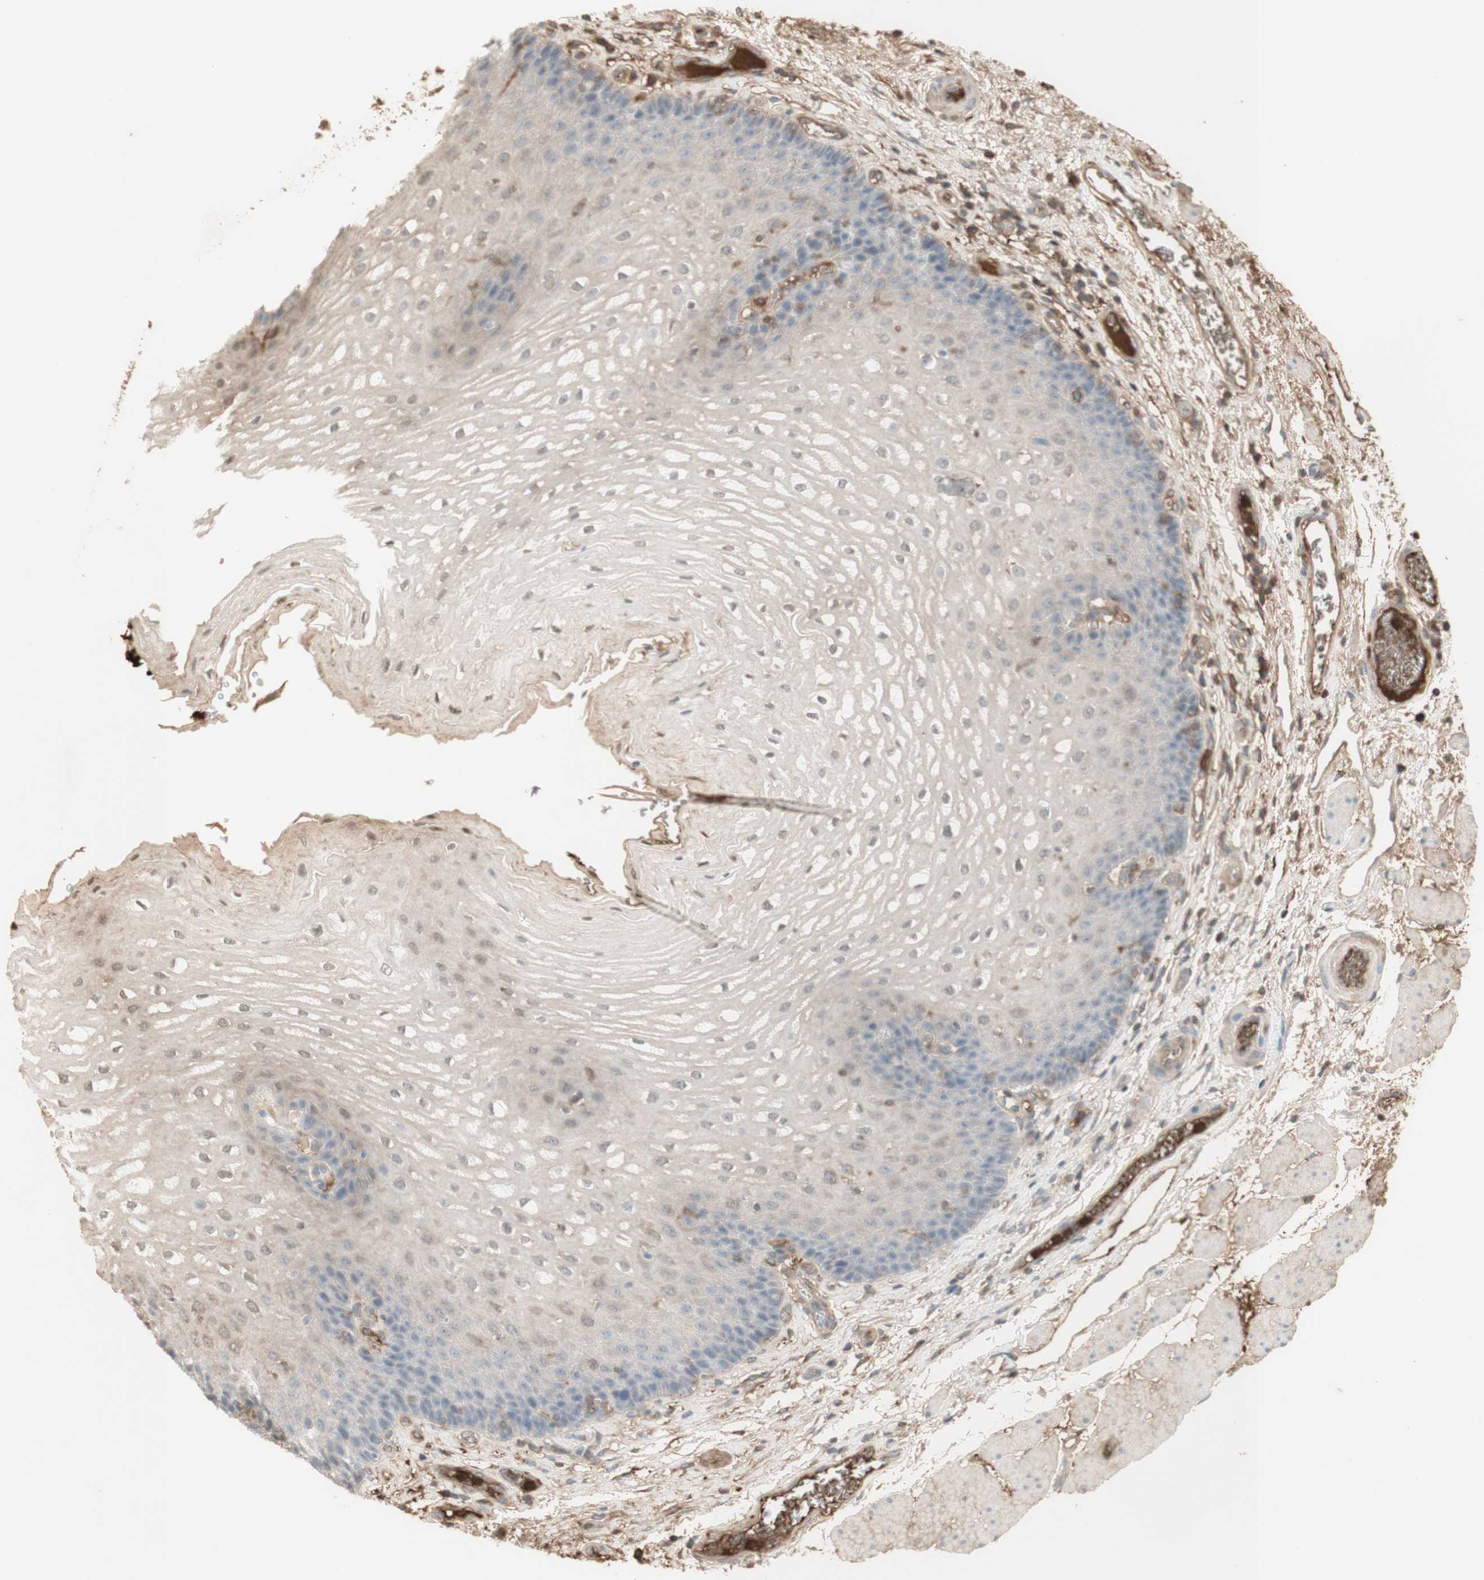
{"staining": {"intensity": "weak", "quantity": "<25%", "location": "cytoplasmic/membranous,nuclear"}, "tissue": "esophagus", "cell_type": "Squamous epithelial cells", "image_type": "normal", "snomed": [{"axis": "morphology", "description": "Normal tissue, NOS"}, {"axis": "topography", "description": "Esophagus"}], "caption": "Protein analysis of normal esophagus shows no significant expression in squamous epithelial cells.", "gene": "NID1", "patient": {"sex": "male", "age": 54}}